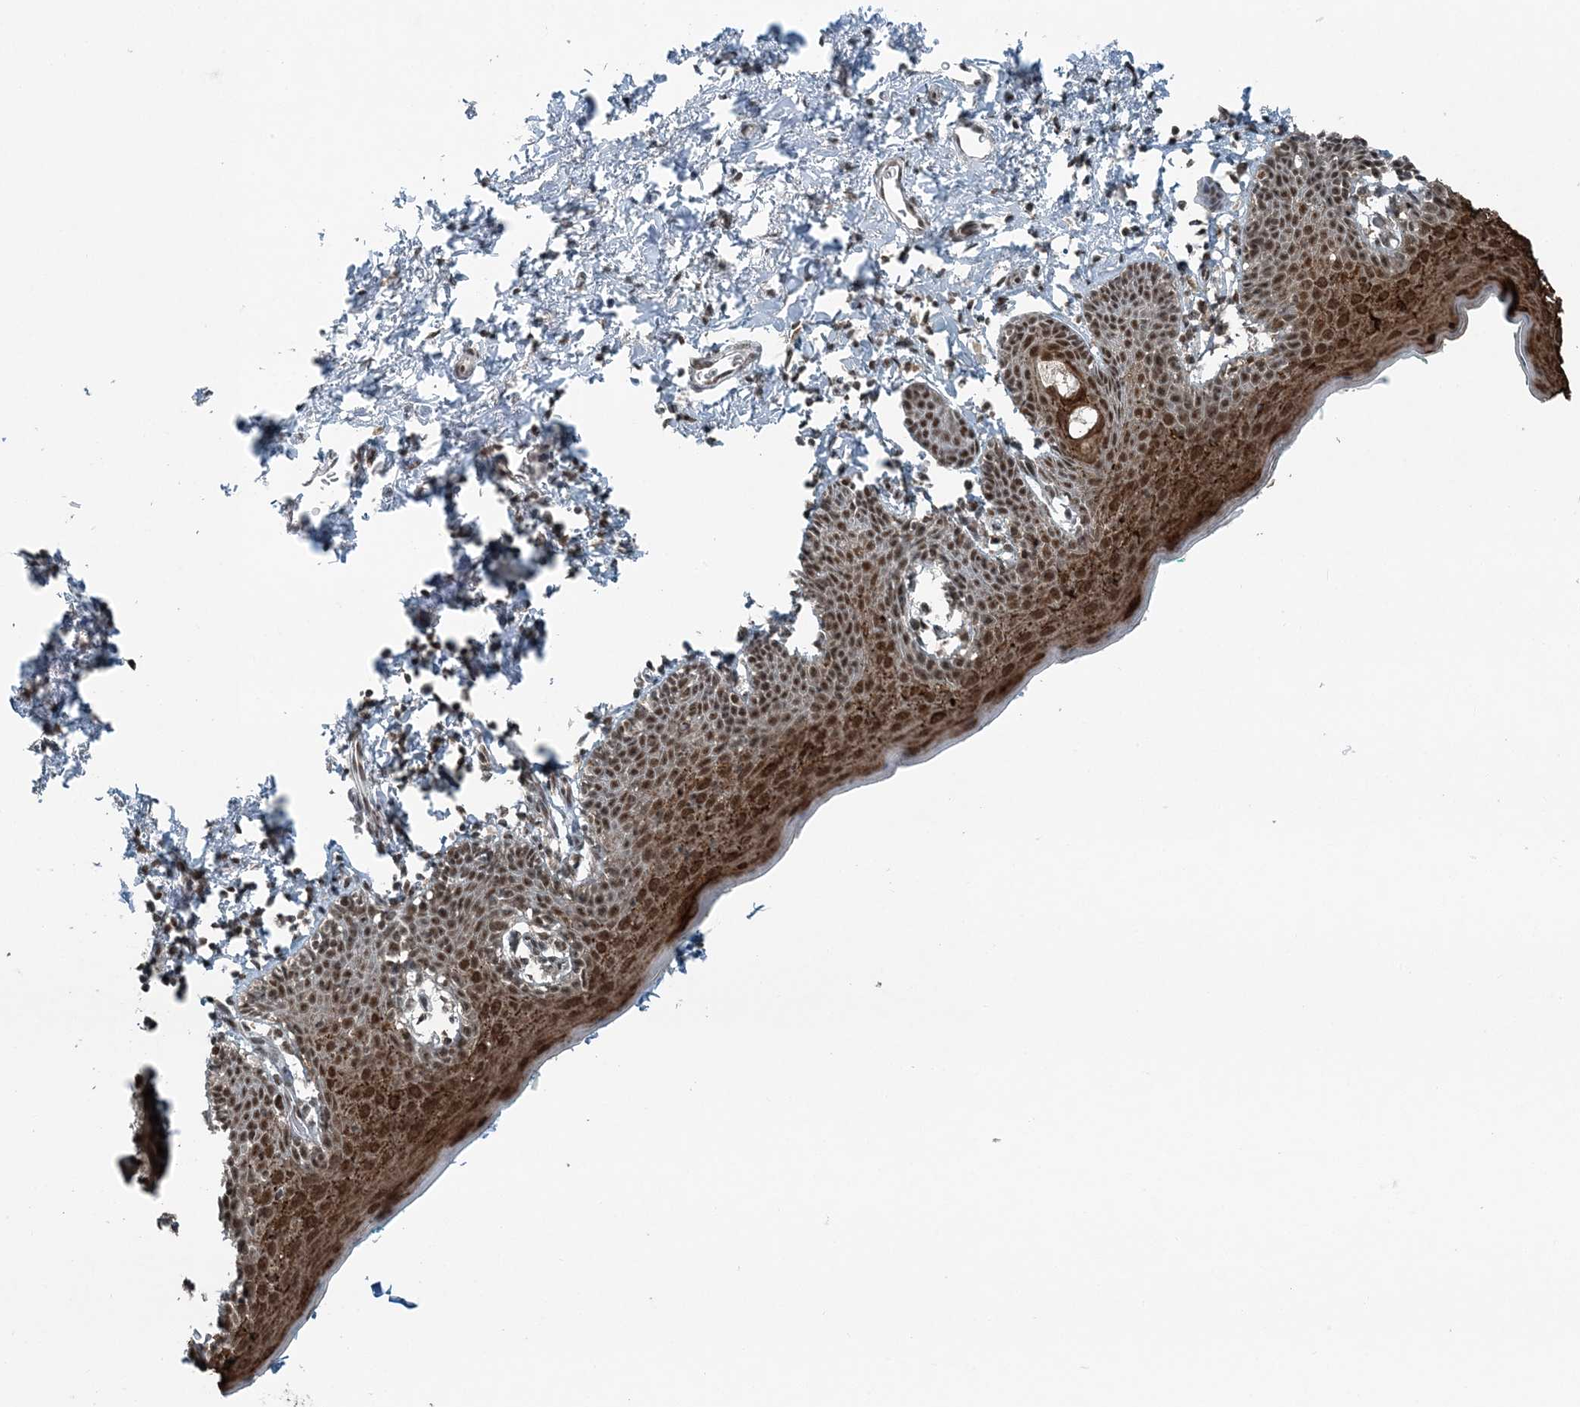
{"staining": {"intensity": "strong", "quantity": ">75%", "location": "cytoplasmic/membranous,nuclear"}, "tissue": "skin", "cell_type": "Epidermal cells", "image_type": "normal", "snomed": [{"axis": "morphology", "description": "Normal tissue, NOS"}, {"axis": "topography", "description": "Vulva"}], "caption": "The micrograph displays staining of benign skin, revealing strong cytoplasmic/membranous,nuclear protein expression (brown color) within epidermal cells.", "gene": "YTHDC1", "patient": {"sex": "female", "age": 66}}